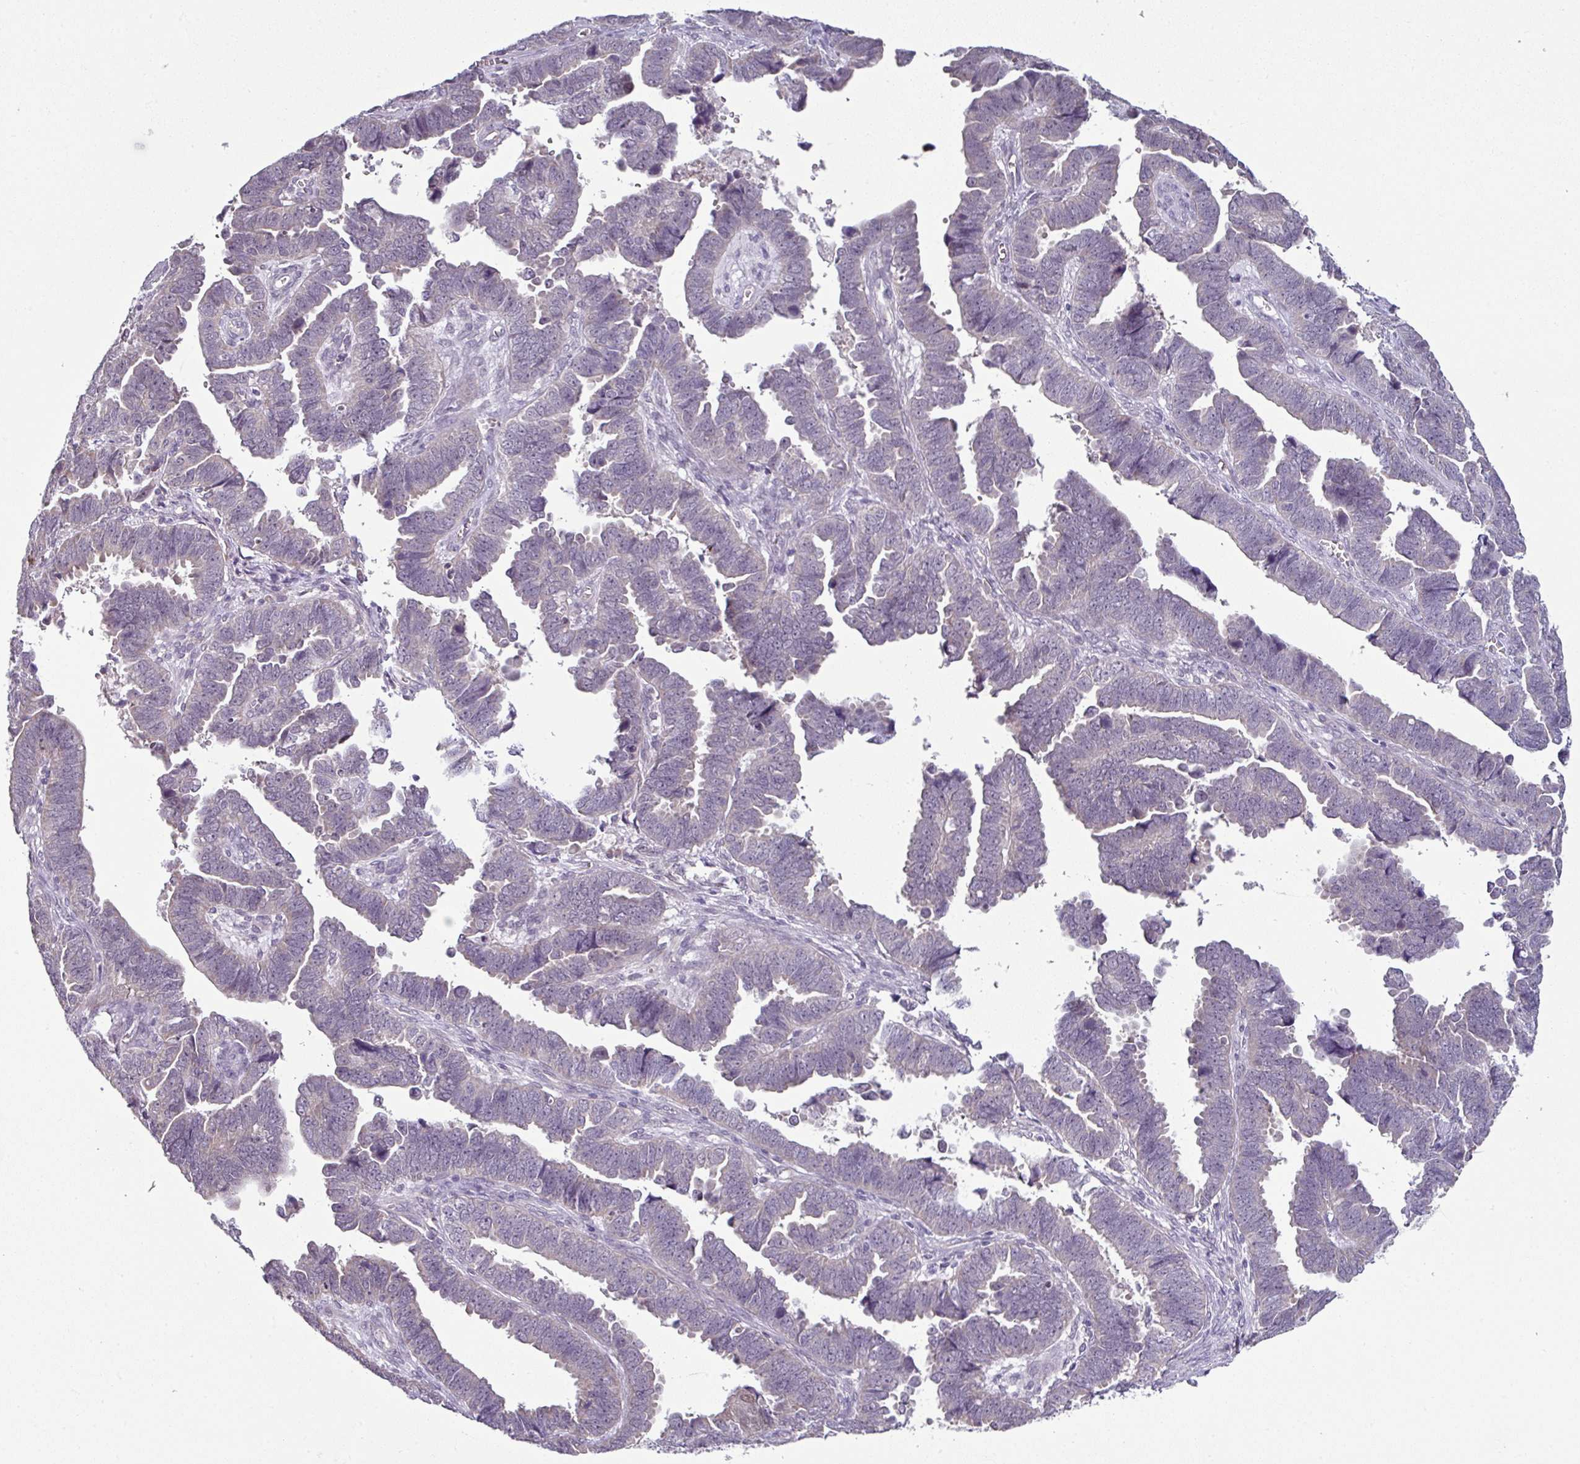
{"staining": {"intensity": "negative", "quantity": "none", "location": "none"}, "tissue": "endometrial cancer", "cell_type": "Tumor cells", "image_type": "cancer", "snomed": [{"axis": "morphology", "description": "Adenocarcinoma, NOS"}, {"axis": "topography", "description": "Endometrium"}], "caption": "IHC histopathology image of neoplastic tissue: endometrial cancer stained with DAB reveals no significant protein staining in tumor cells. Brightfield microscopy of IHC stained with DAB (brown) and hematoxylin (blue), captured at high magnification.", "gene": "OR52D1", "patient": {"sex": "female", "age": 75}}